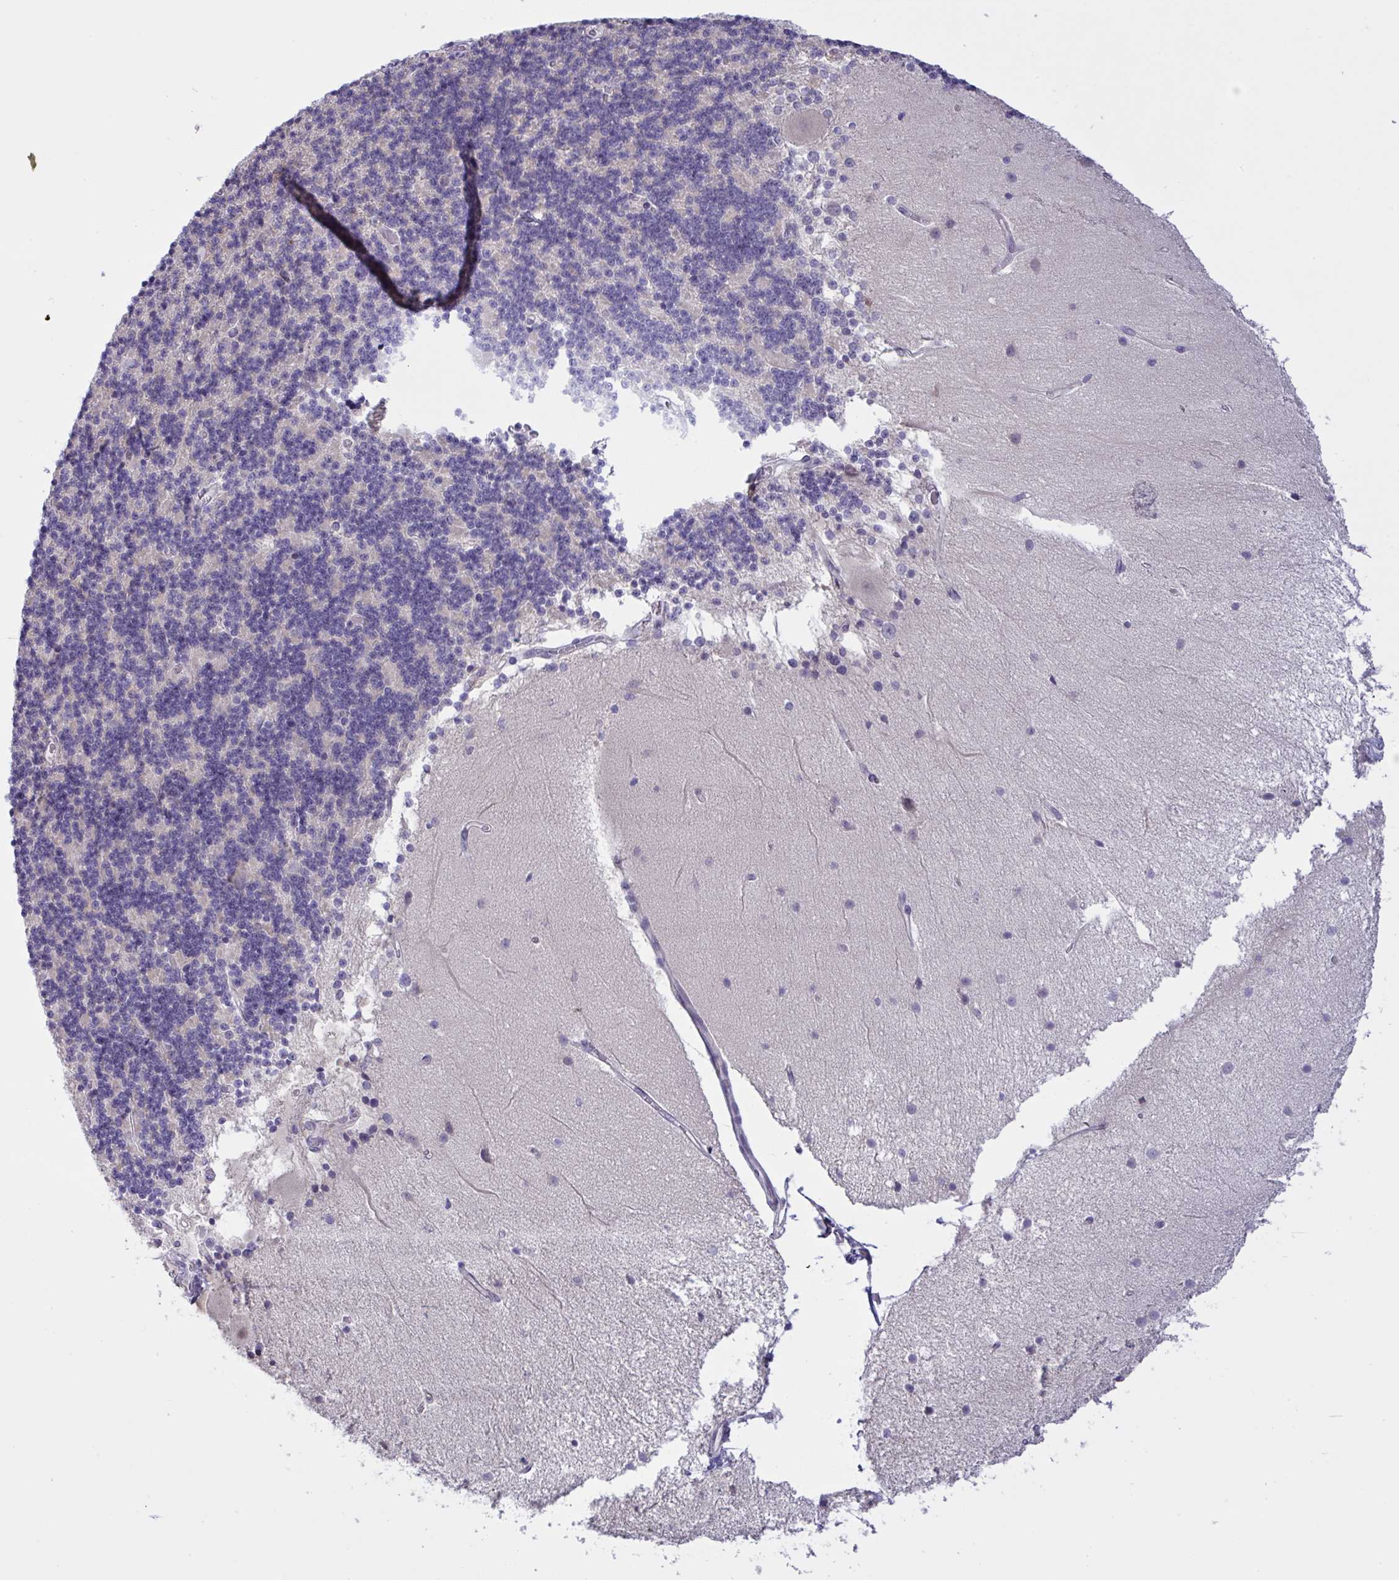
{"staining": {"intensity": "negative", "quantity": "none", "location": "none"}, "tissue": "cerebellum", "cell_type": "Cells in granular layer", "image_type": "normal", "snomed": [{"axis": "morphology", "description": "Normal tissue, NOS"}, {"axis": "topography", "description": "Cerebellum"}], "caption": "Cells in granular layer show no significant protein staining in unremarkable cerebellum. (Immunohistochemistry, brightfield microscopy, high magnification).", "gene": "TMEM41A", "patient": {"sex": "female", "age": 54}}